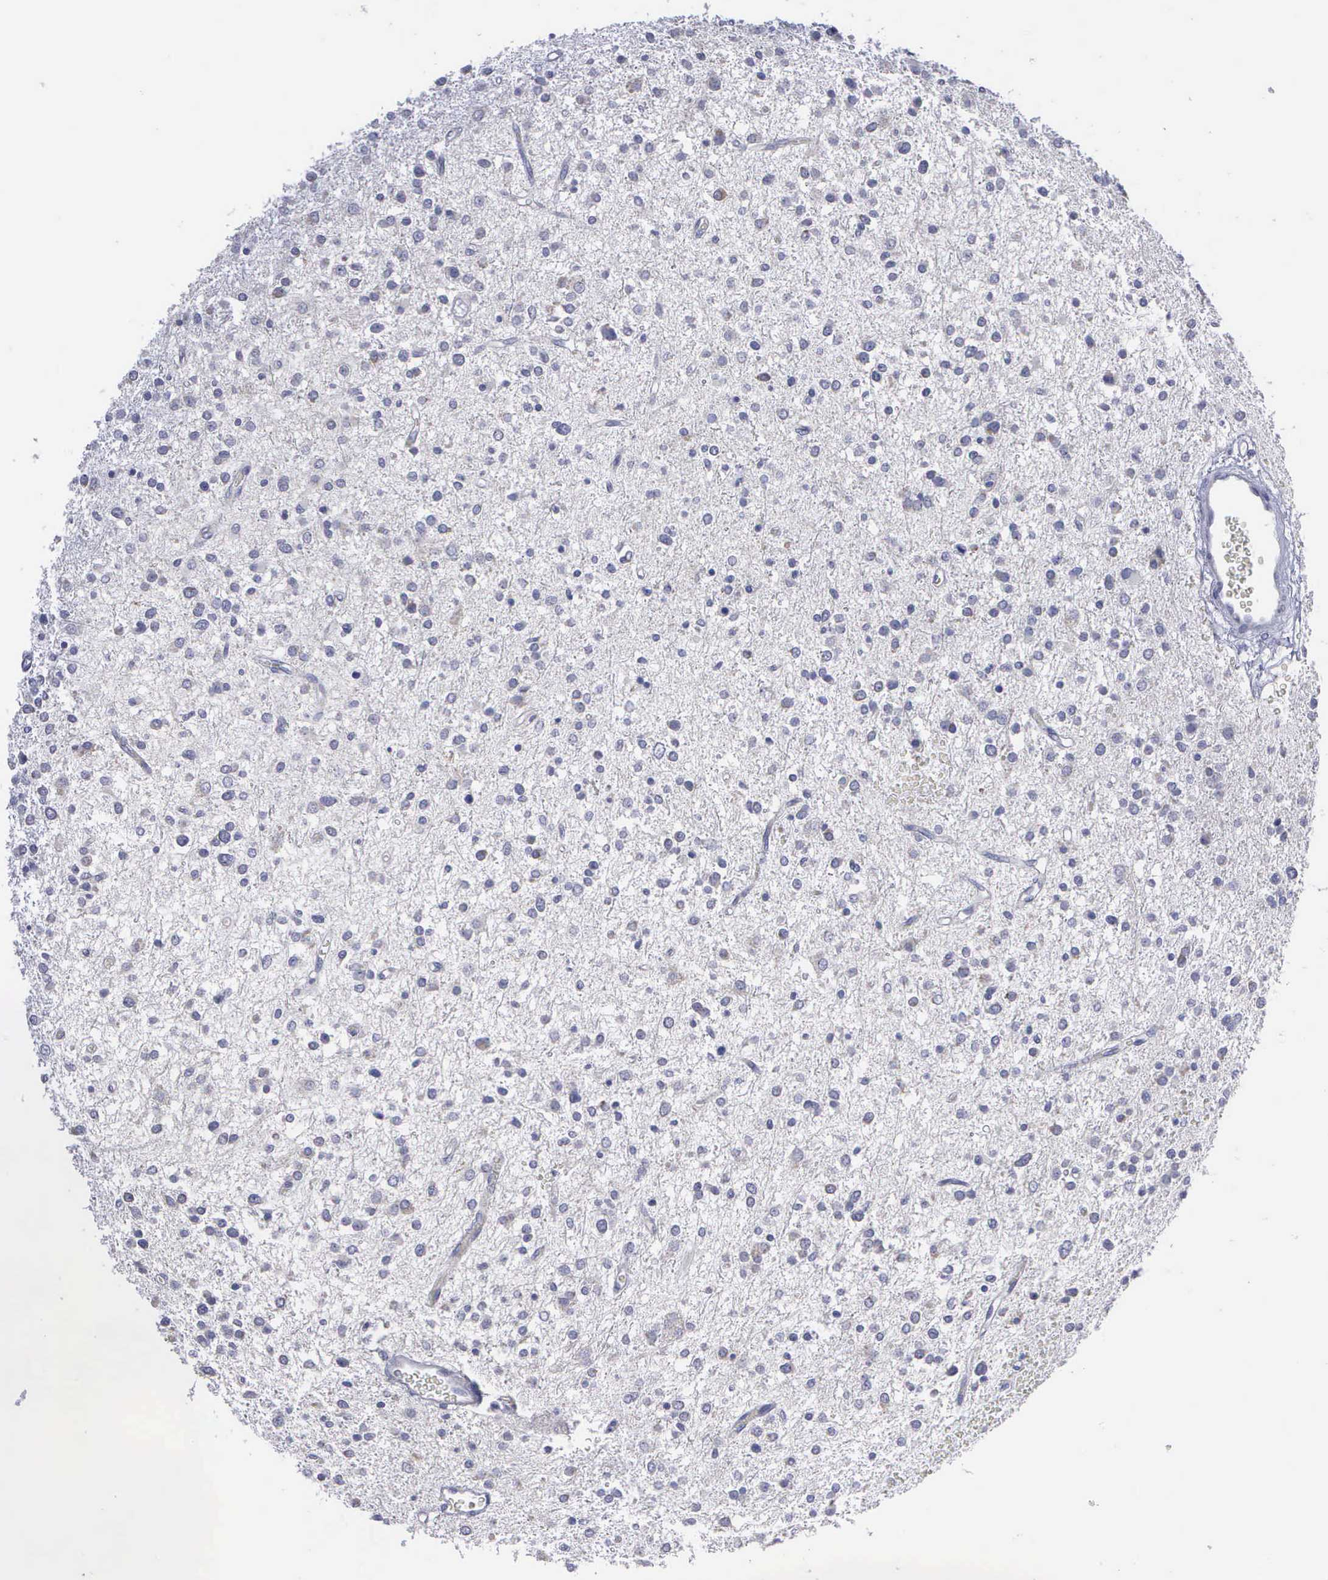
{"staining": {"intensity": "negative", "quantity": "none", "location": "none"}, "tissue": "glioma", "cell_type": "Tumor cells", "image_type": "cancer", "snomed": [{"axis": "morphology", "description": "Glioma, malignant, Low grade"}, {"axis": "topography", "description": "Brain"}], "caption": "High power microscopy histopathology image of an immunohistochemistry (IHC) histopathology image of malignant low-grade glioma, revealing no significant positivity in tumor cells.", "gene": "APOOL", "patient": {"sex": "female", "age": 36}}